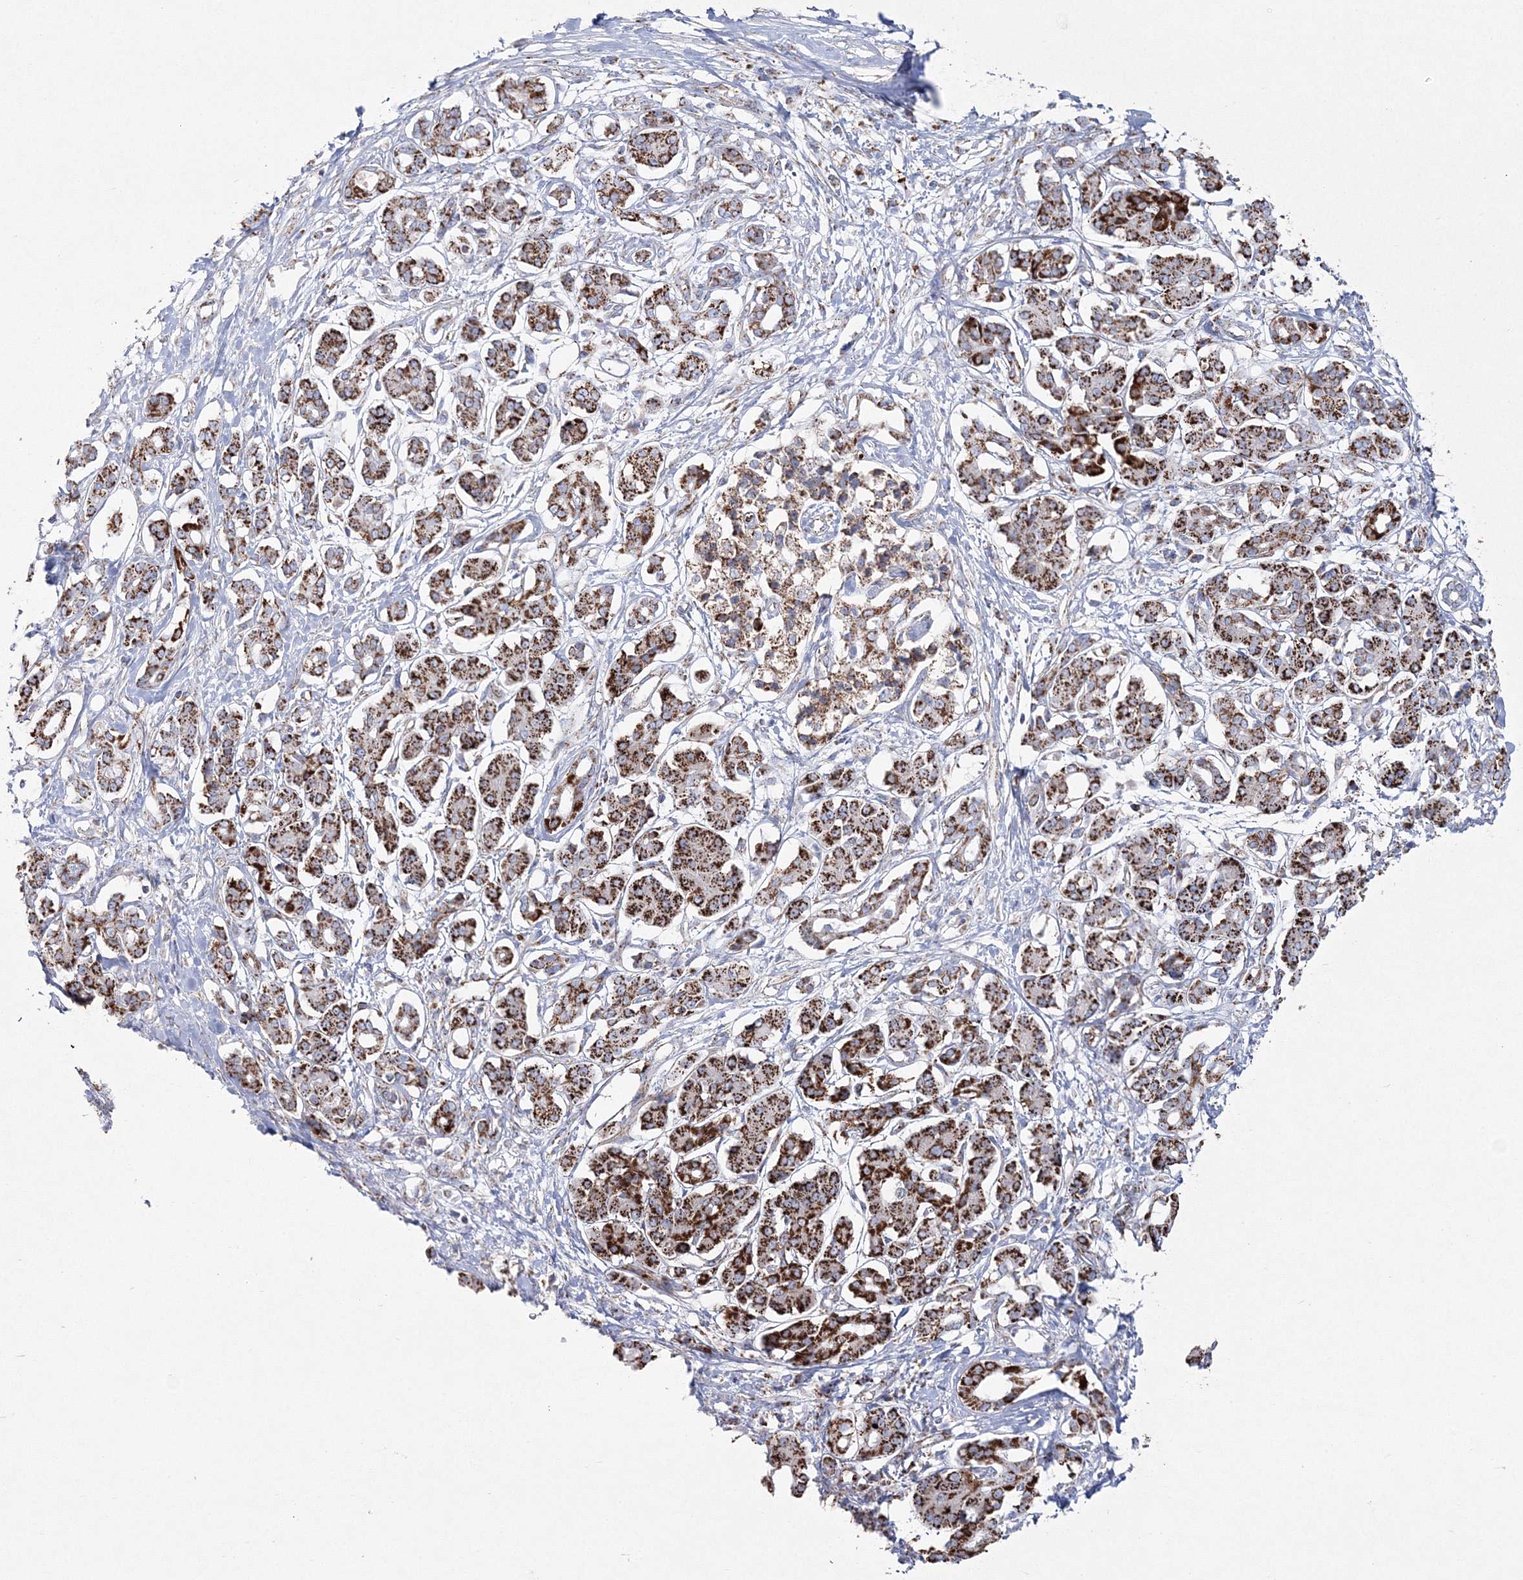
{"staining": {"intensity": "strong", "quantity": ">75%", "location": "cytoplasmic/membranous"}, "tissue": "pancreatic cancer", "cell_type": "Tumor cells", "image_type": "cancer", "snomed": [{"axis": "morphology", "description": "Adenocarcinoma, NOS"}, {"axis": "topography", "description": "Pancreas"}], "caption": "The micrograph shows staining of pancreatic adenocarcinoma, revealing strong cytoplasmic/membranous protein positivity (brown color) within tumor cells. (DAB IHC, brown staining for protein, blue staining for nuclei).", "gene": "HIBCH", "patient": {"sex": "female", "age": 56}}